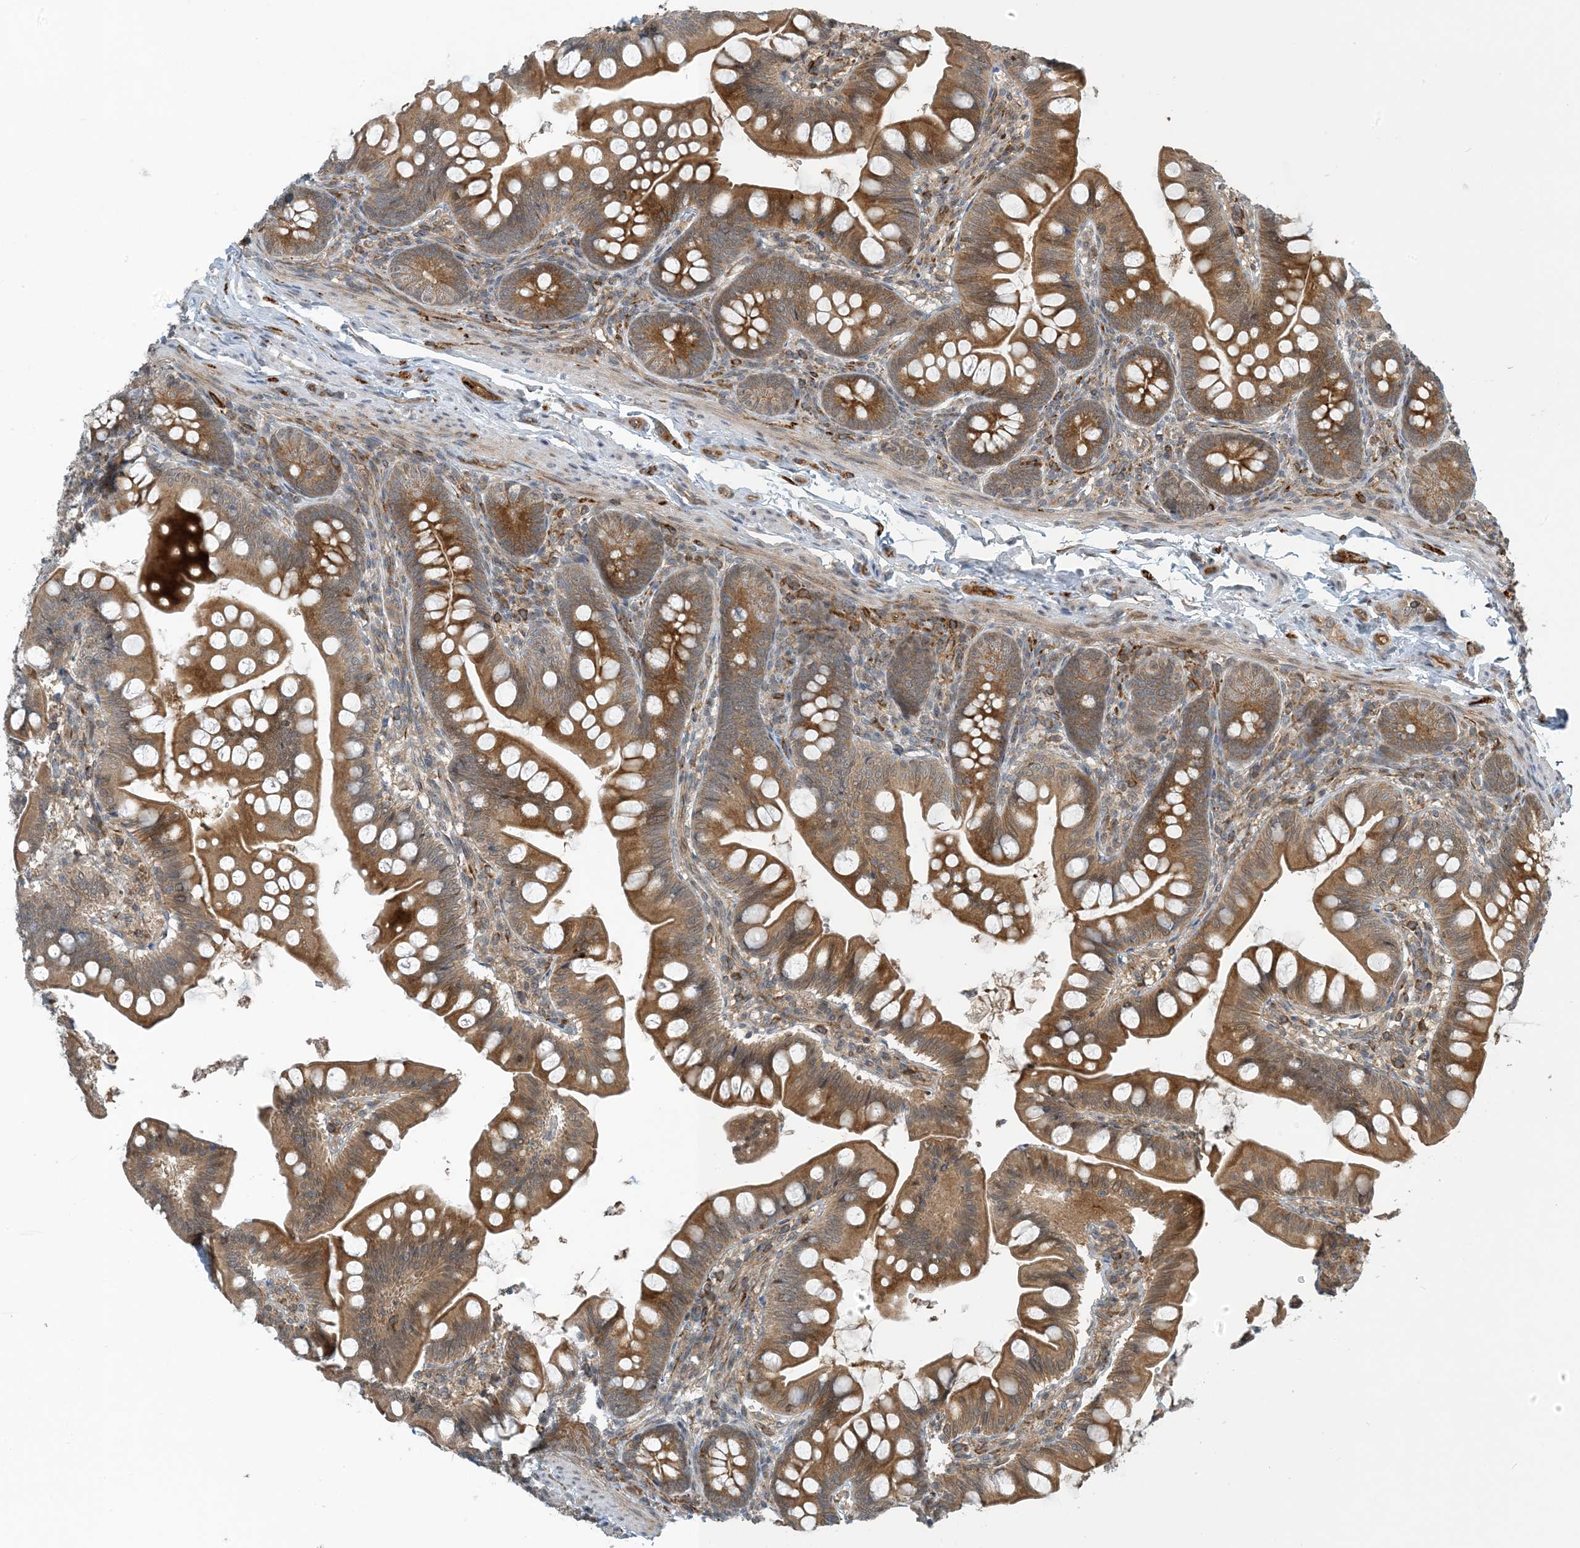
{"staining": {"intensity": "moderate", "quantity": ">75%", "location": "cytoplasmic/membranous"}, "tissue": "small intestine", "cell_type": "Glandular cells", "image_type": "normal", "snomed": [{"axis": "morphology", "description": "Normal tissue, NOS"}, {"axis": "topography", "description": "Small intestine"}], "caption": "Brown immunohistochemical staining in normal human small intestine exhibits moderate cytoplasmic/membranous staining in approximately >75% of glandular cells. (Brightfield microscopy of DAB IHC at high magnification).", "gene": "ZBTB3", "patient": {"sex": "male", "age": 7}}